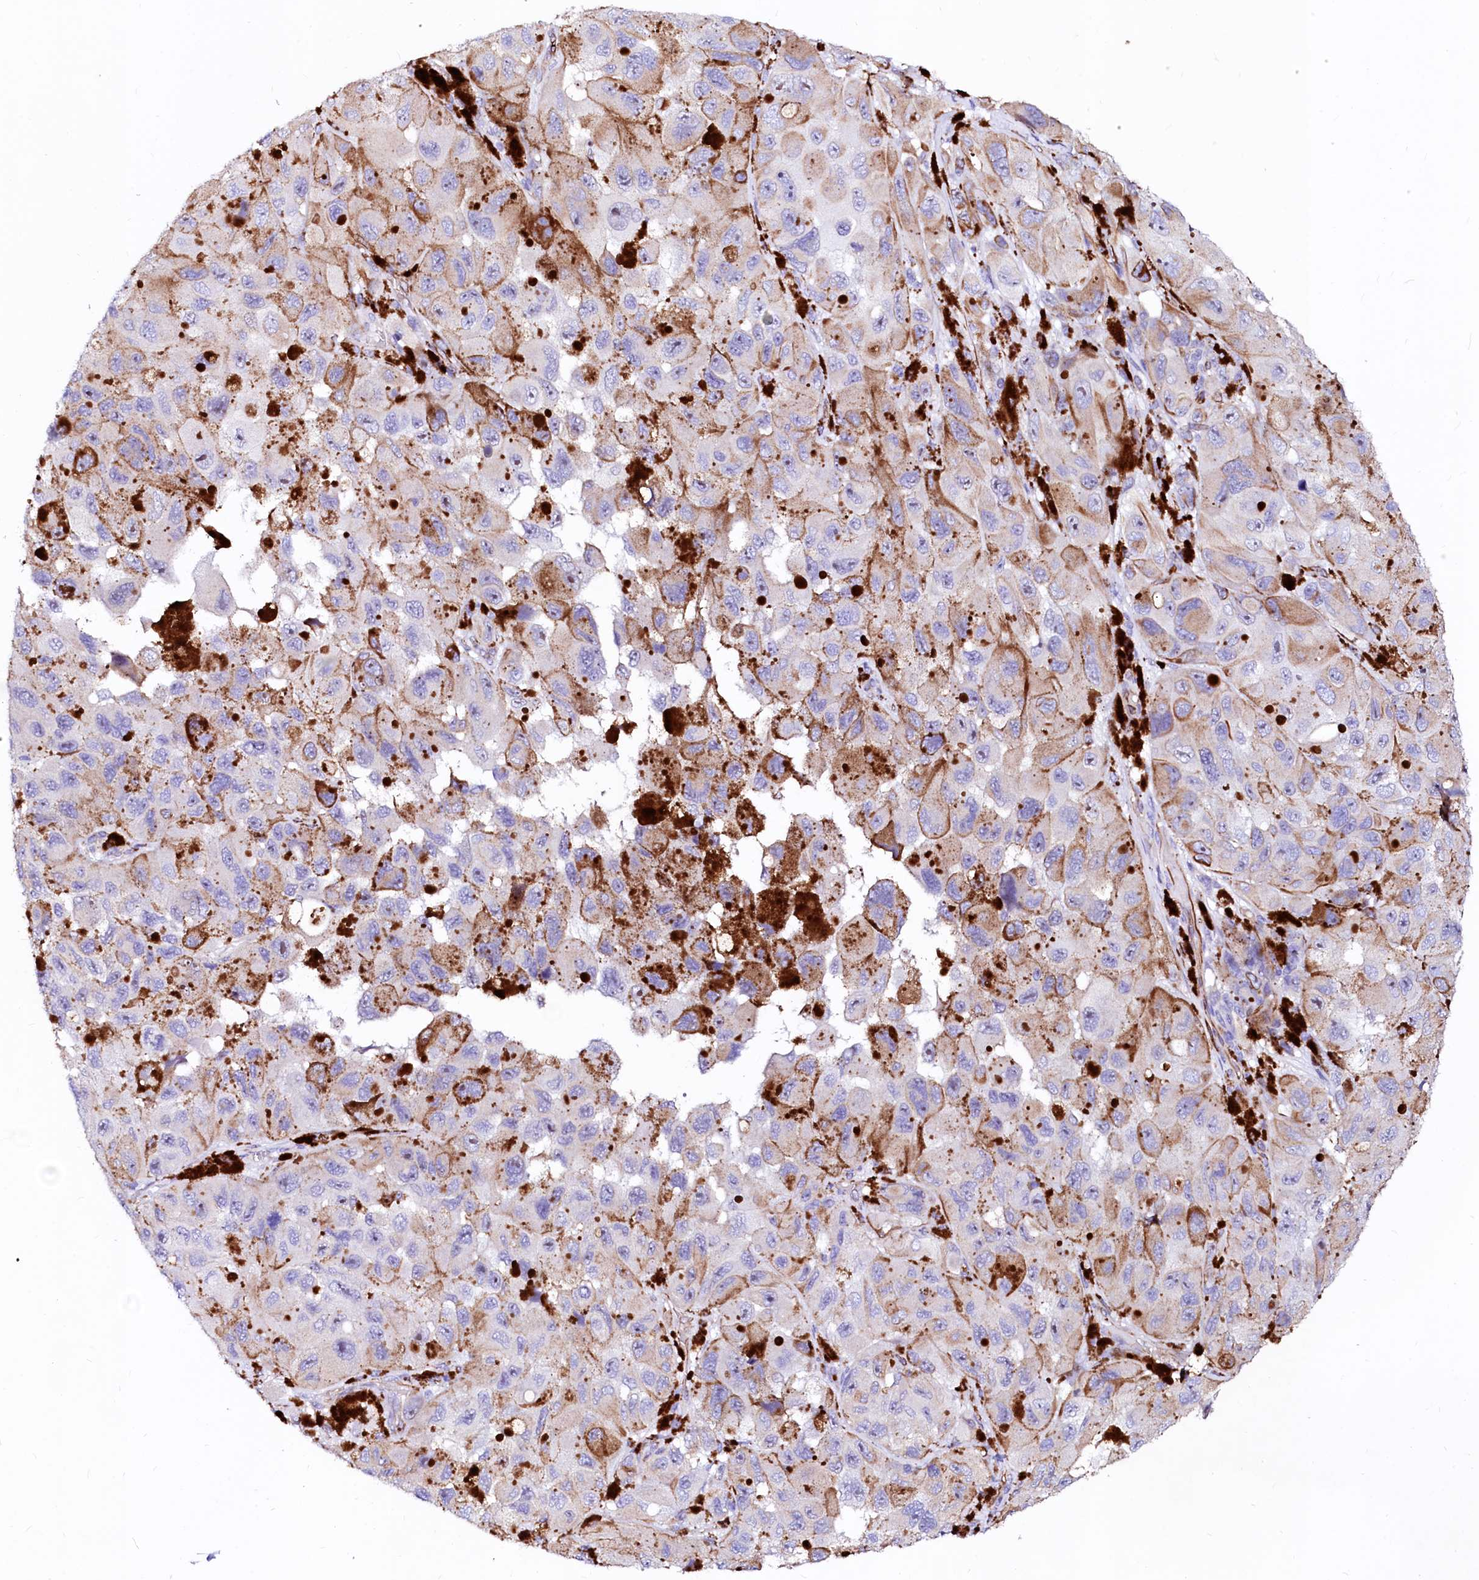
{"staining": {"intensity": "negative", "quantity": "none", "location": "none"}, "tissue": "melanoma", "cell_type": "Tumor cells", "image_type": "cancer", "snomed": [{"axis": "morphology", "description": "Malignant melanoma, NOS"}, {"axis": "topography", "description": "Skin"}], "caption": "This is an immunohistochemistry photomicrograph of human melanoma. There is no staining in tumor cells.", "gene": "SFR1", "patient": {"sex": "female", "age": 73}}